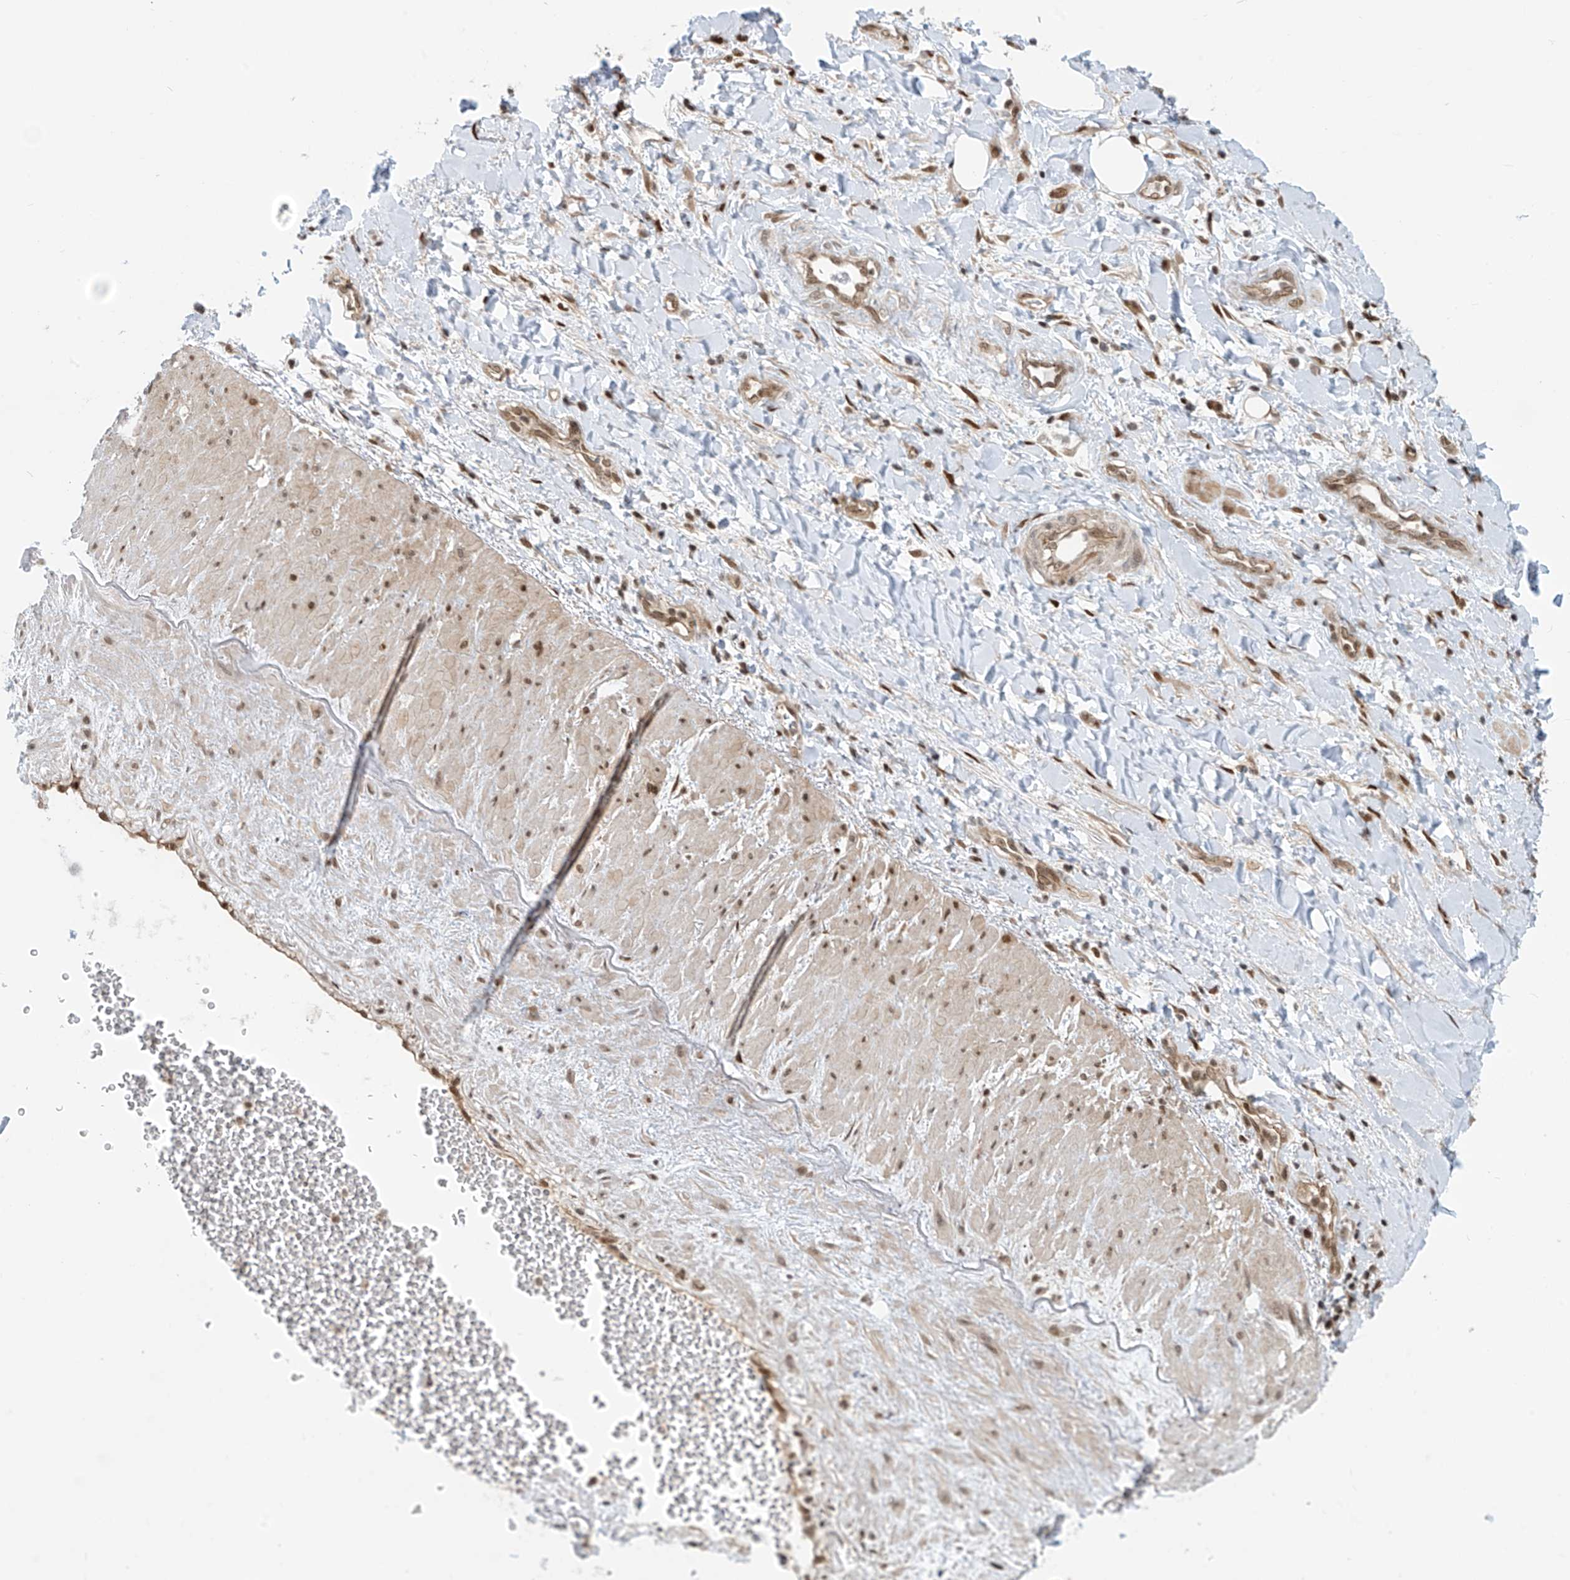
{"staining": {"intensity": "moderate", "quantity": ">75%", "location": "cytoplasmic/membranous,nuclear"}, "tissue": "soft tissue", "cell_type": "Chondrocytes", "image_type": "normal", "snomed": [{"axis": "morphology", "description": "Normal tissue, NOS"}, {"axis": "morphology", "description": "Adenocarcinoma, NOS"}, {"axis": "topography", "description": "Pancreas"}, {"axis": "topography", "description": "Peripheral nerve tissue"}], "caption": "IHC of normal human soft tissue reveals medium levels of moderate cytoplasmic/membranous,nuclear positivity in approximately >75% of chondrocytes. (Stains: DAB in brown, nuclei in blue, Microscopy: brightfield microscopy at high magnification).", "gene": "LAGE3", "patient": {"sex": "male", "age": 59}}